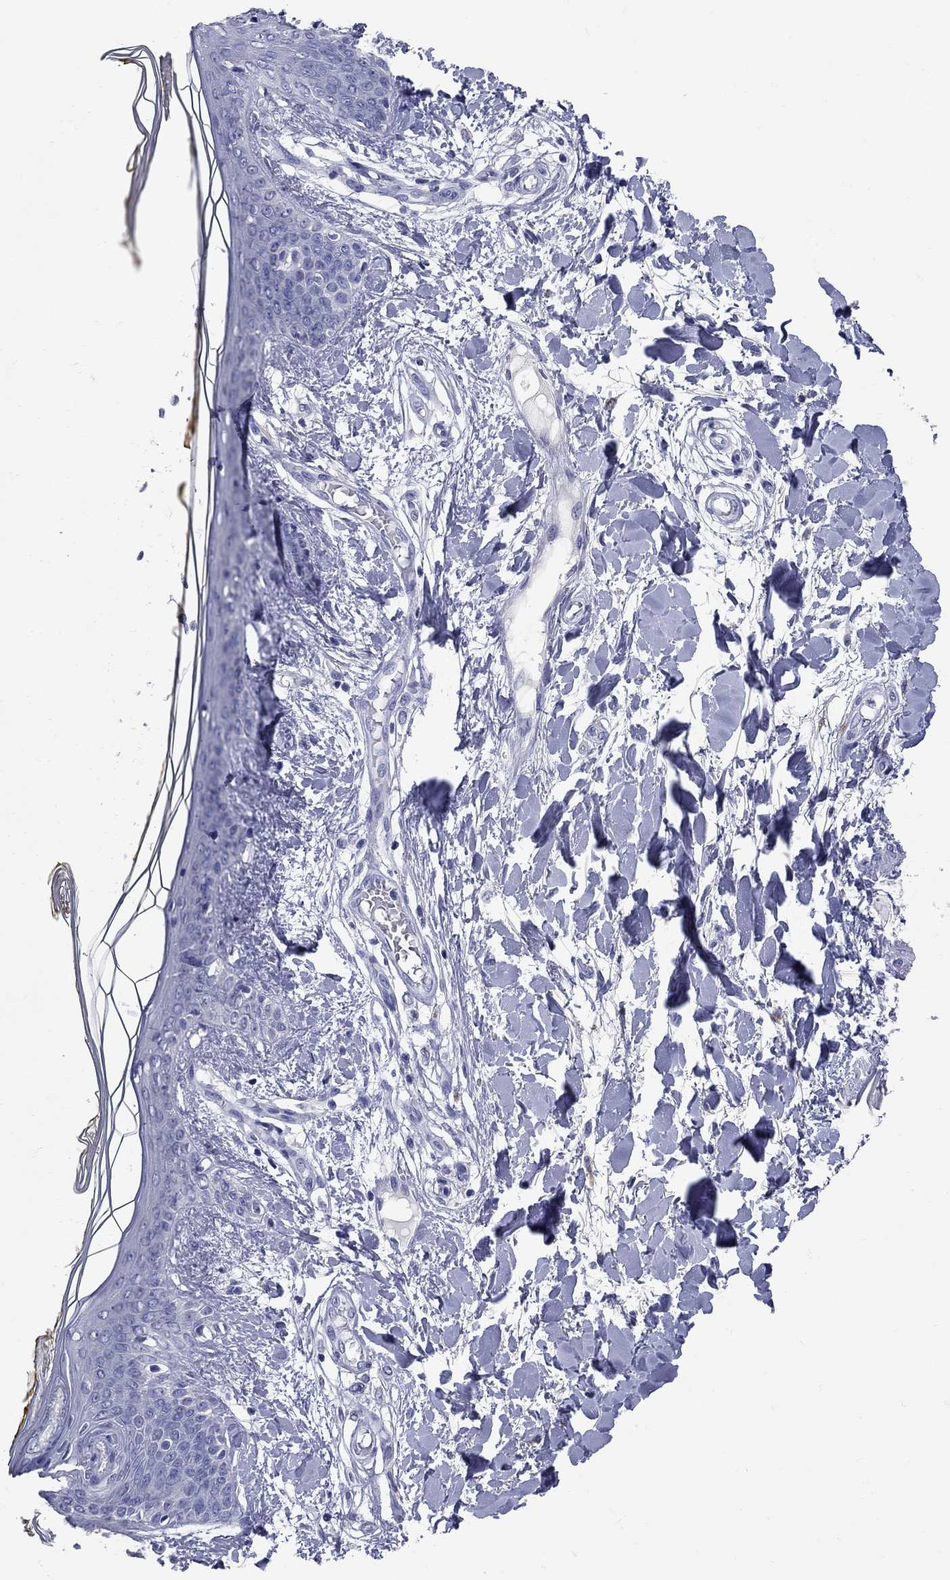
{"staining": {"intensity": "negative", "quantity": "none", "location": "none"}, "tissue": "skin", "cell_type": "Fibroblasts", "image_type": "normal", "snomed": [{"axis": "morphology", "description": "Normal tissue, NOS"}, {"axis": "topography", "description": "Skin"}], "caption": "Fibroblasts show no significant expression in benign skin. (DAB (3,3'-diaminobenzidine) immunohistochemistry, high magnification).", "gene": "FAM221B", "patient": {"sex": "female", "age": 34}}